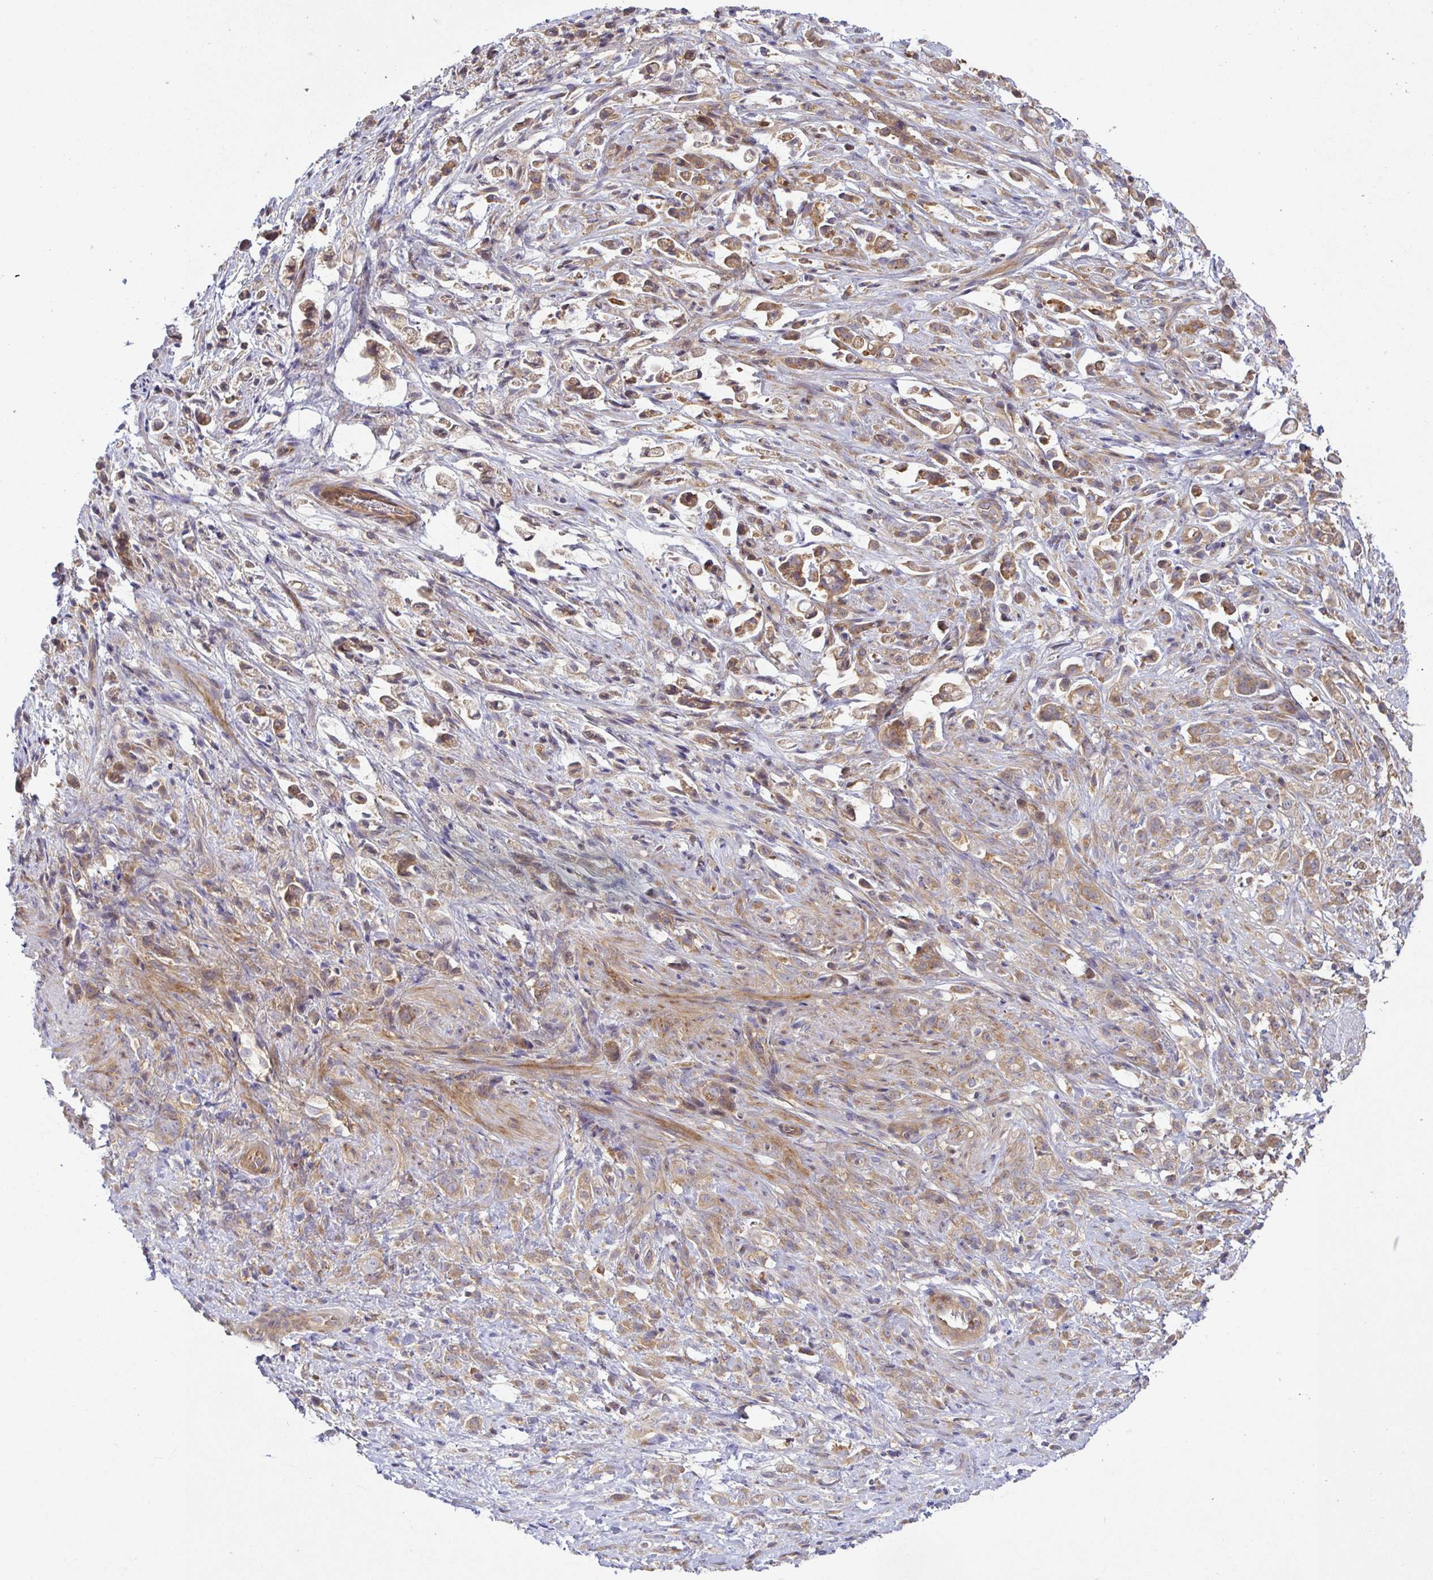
{"staining": {"intensity": "moderate", "quantity": ">75%", "location": "cytoplasmic/membranous"}, "tissue": "stomach cancer", "cell_type": "Tumor cells", "image_type": "cancer", "snomed": [{"axis": "morphology", "description": "Adenocarcinoma, NOS"}, {"axis": "topography", "description": "Stomach"}], "caption": "Immunohistochemistry (IHC) micrograph of human stomach cancer (adenocarcinoma) stained for a protein (brown), which exhibits medium levels of moderate cytoplasmic/membranous positivity in about >75% of tumor cells.", "gene": "SNX8", "patient": {"sex": "female", "age": 60}}